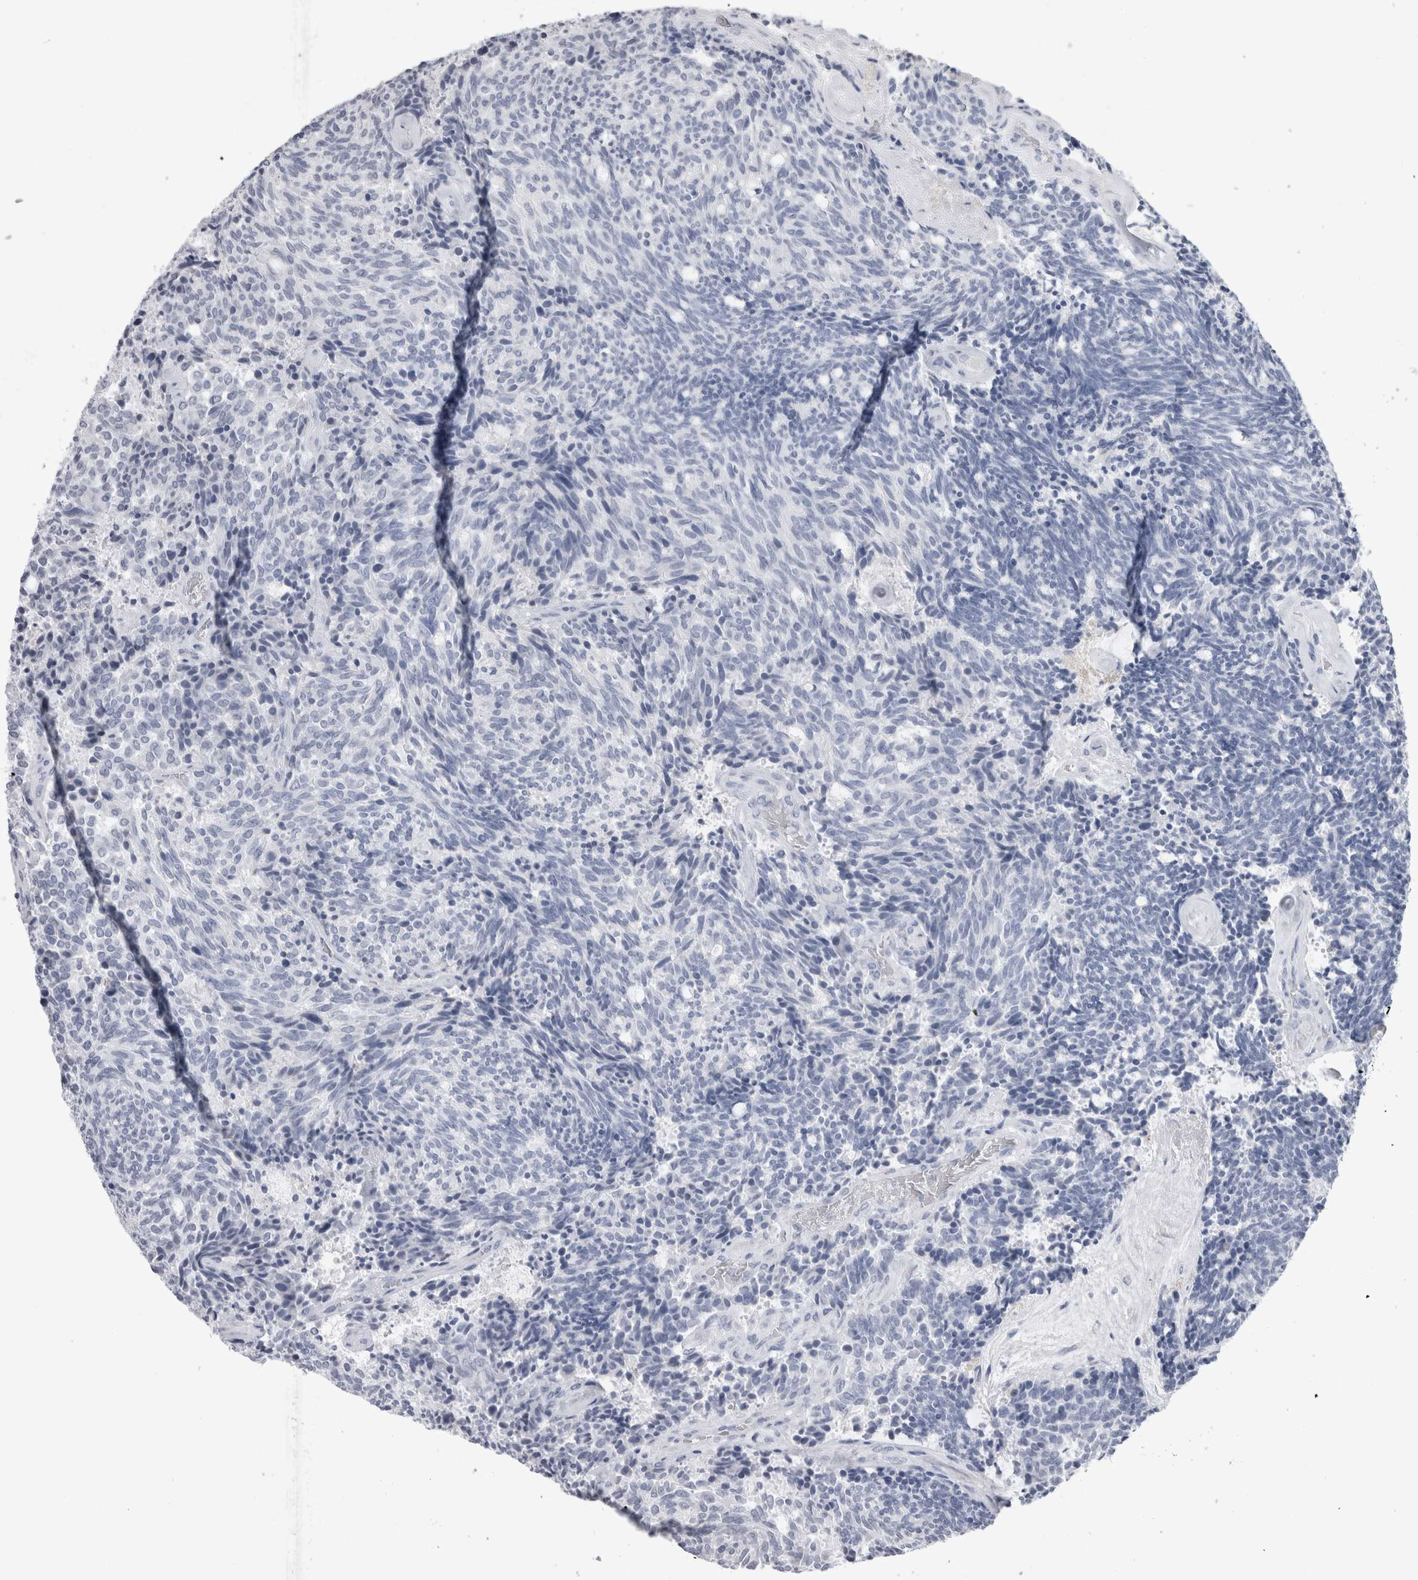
{"staining": {"intensity": "negative", "quantity": "none", "location": "none"}, "tissue": "carcinoid", "cell_type": "Tumor cells", "image_type": "cancer", "snomed": [{"axis": "morphology", "description": "Carcinoid, malignant, NOS"}, {"axis": "topography", "description": "Pancreas"}], "caption": "There is no significant expression in tumor cells of carcinoid.", "gene": "ADAM2", "patient": {"sex": "female", "age": 54}}